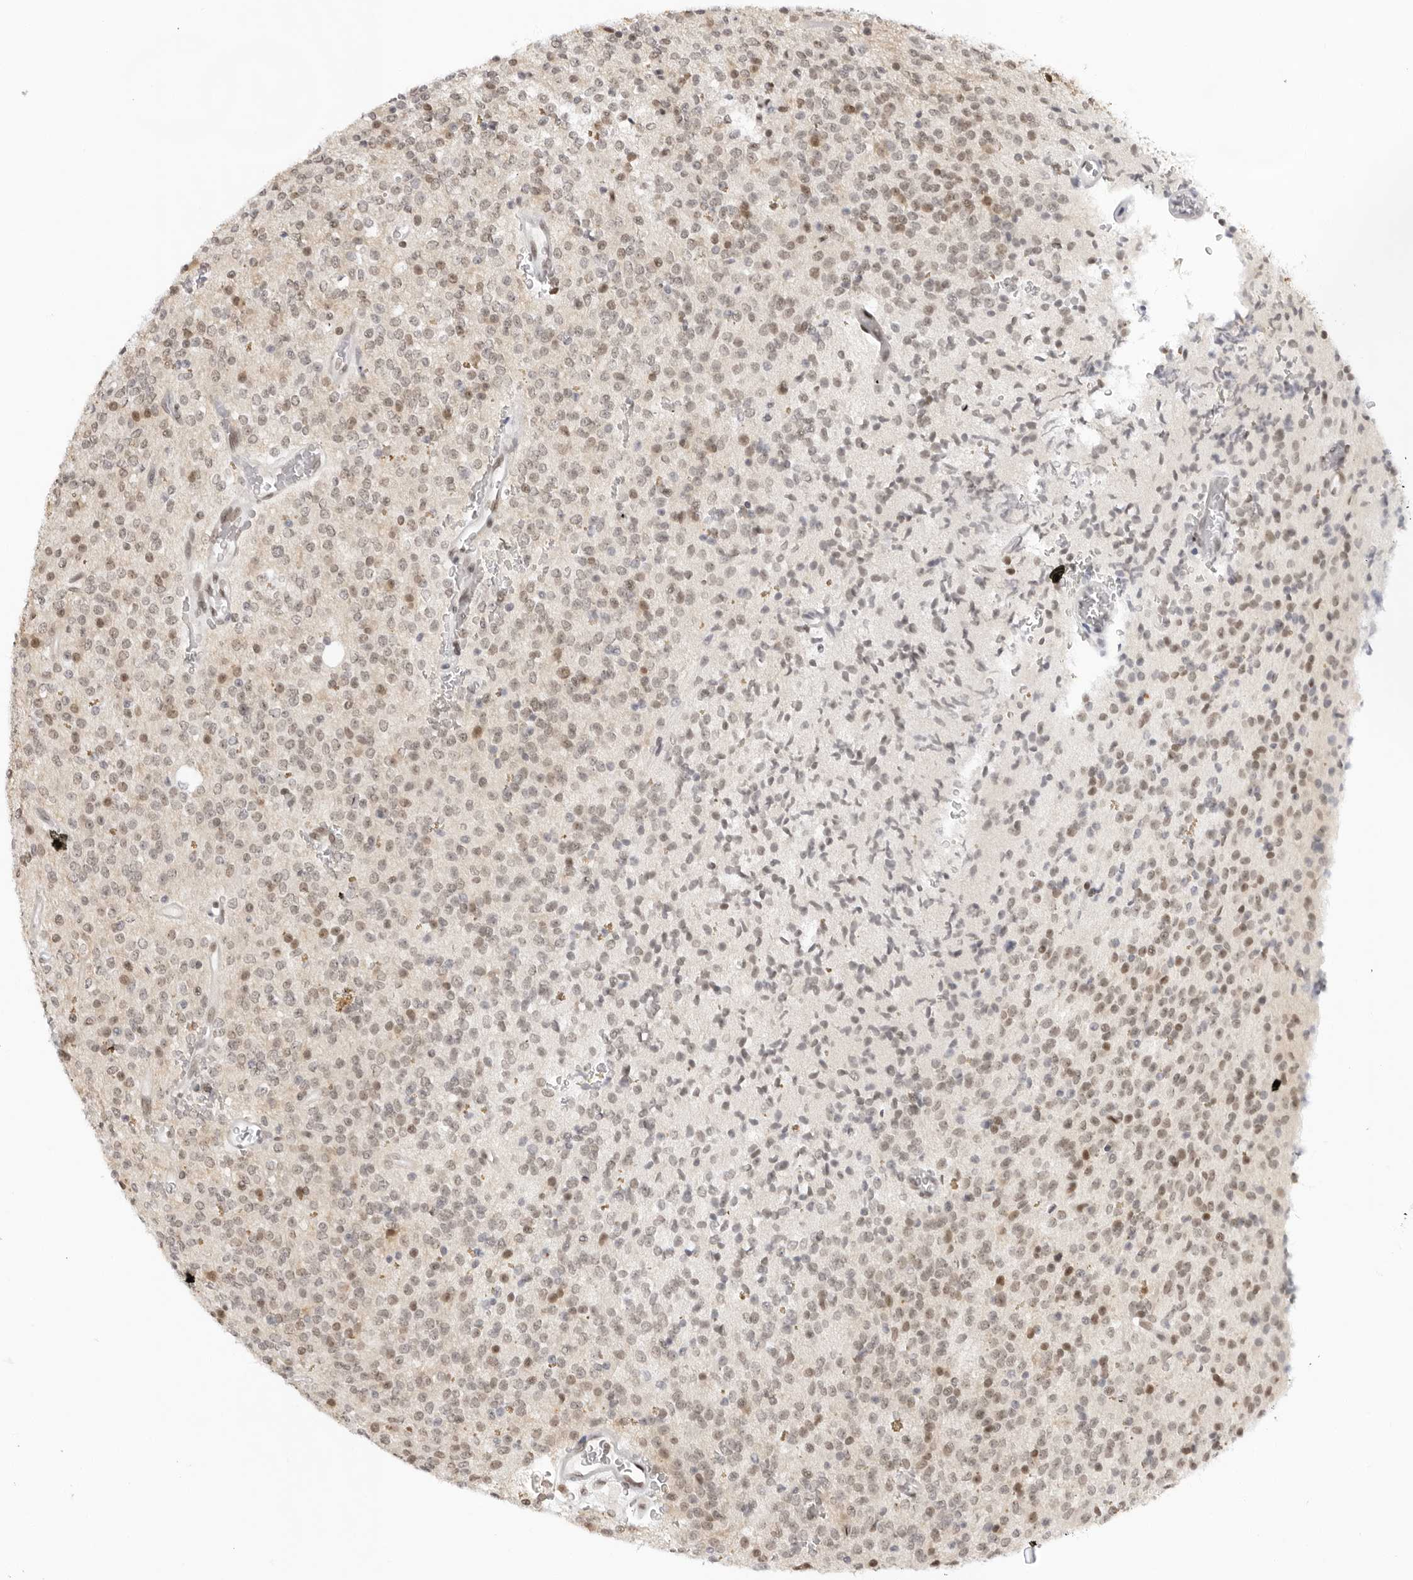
{"staining": {"intensity": "moderate", "quantity": "25%-75%", "location": "nuclear"}, "tissue": "glioma", "cell_type": "Tumor cells", "image_type": "cancer", "snomed": [{"axis": "morphology", "description": "Glioma, malignant, High grade"}, {"axis": "topography", "description": "Brain"}], "caption": "Protein staining by immunohistochemistry reveals moderate nuclear positivity in approximately 25%-75% of tumor cells in glioma.", "gene": "FOXK2", "patient": {"sex": "male", "age": 34}}